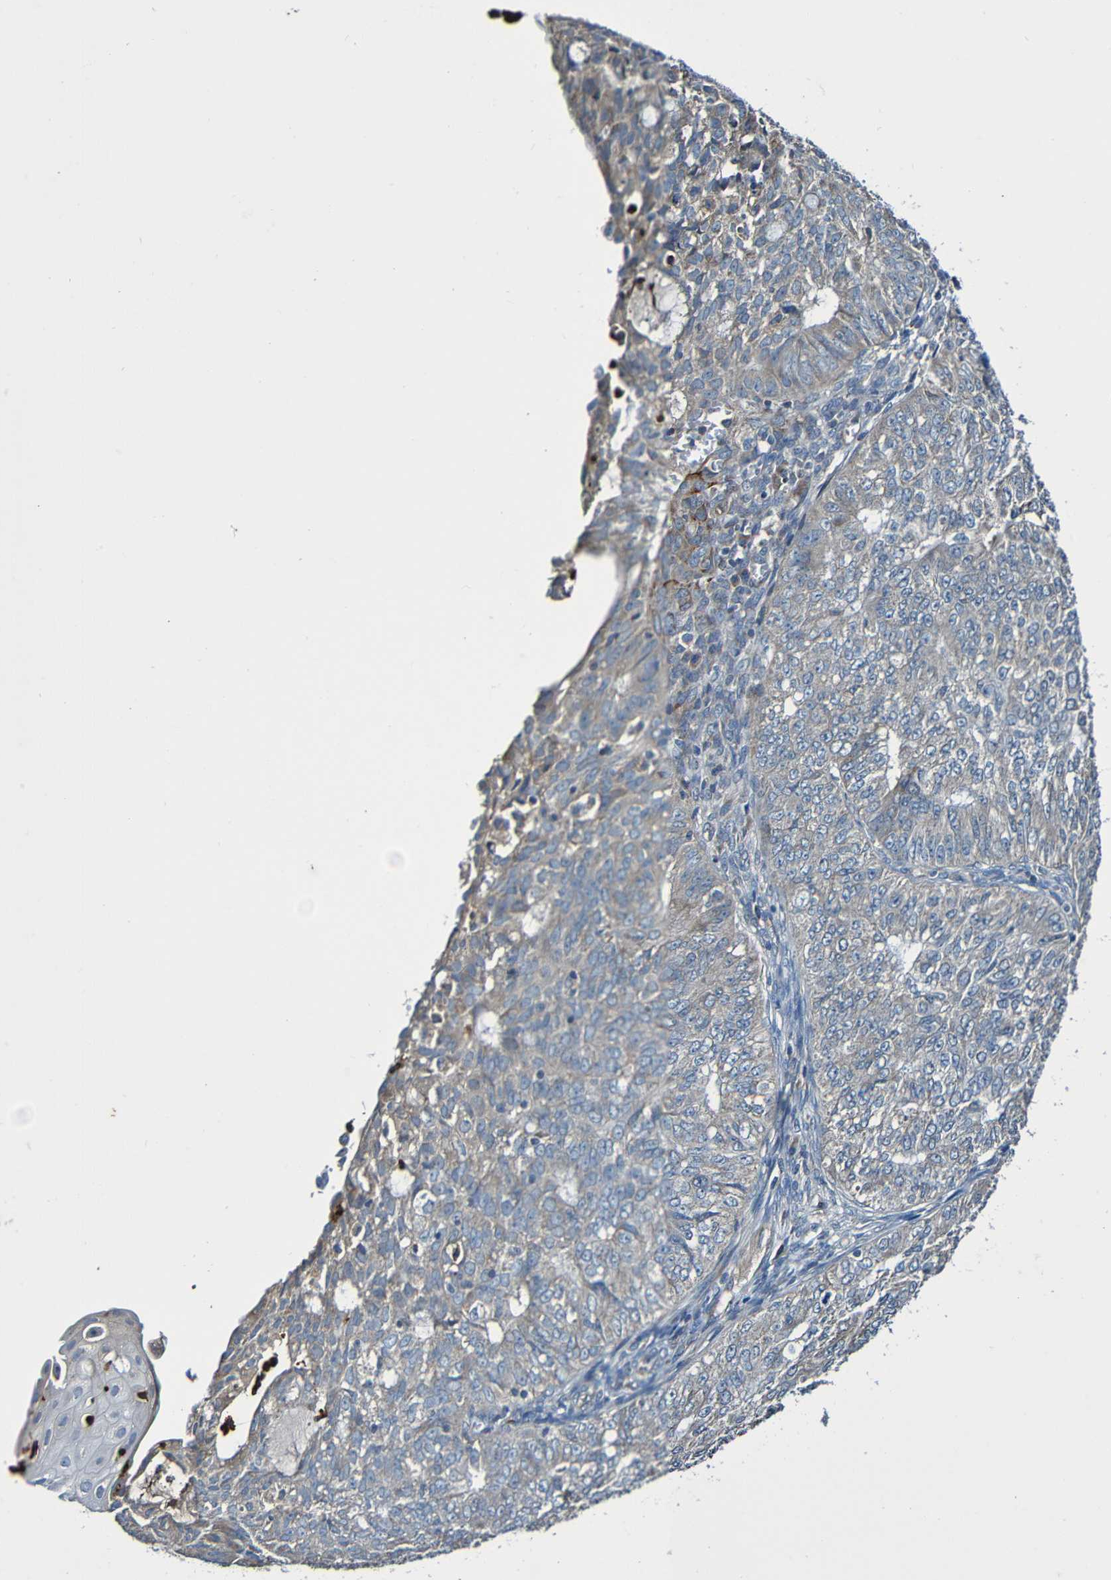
{"staining": {"intensity": "weak", "quantity": "25%-75%", "location": "cytoplasmic/membranous"}, "tissue": "endometrial cancer", "cell_type": "Tumor cells", "image_type": "cancer", "snomed": [{"axis": "morphology", "description": "Adenocarcinoma, NOS"}, {"axis": "topography", "description": "Endometrium"}], "caption": "Protein analysis of adenocarcinoma (endometrial) tissue displays weak cytoplasmic/membranous expression in about 25%-75% of tumor cells. The staining was performed using DAB to visualize the protein expression in brown, while the nuclei were stained in blue with hematoxylin (Magnification: 20x).", "gene": "ADAM15", "patient": {"sex": "female", "age": 32}}